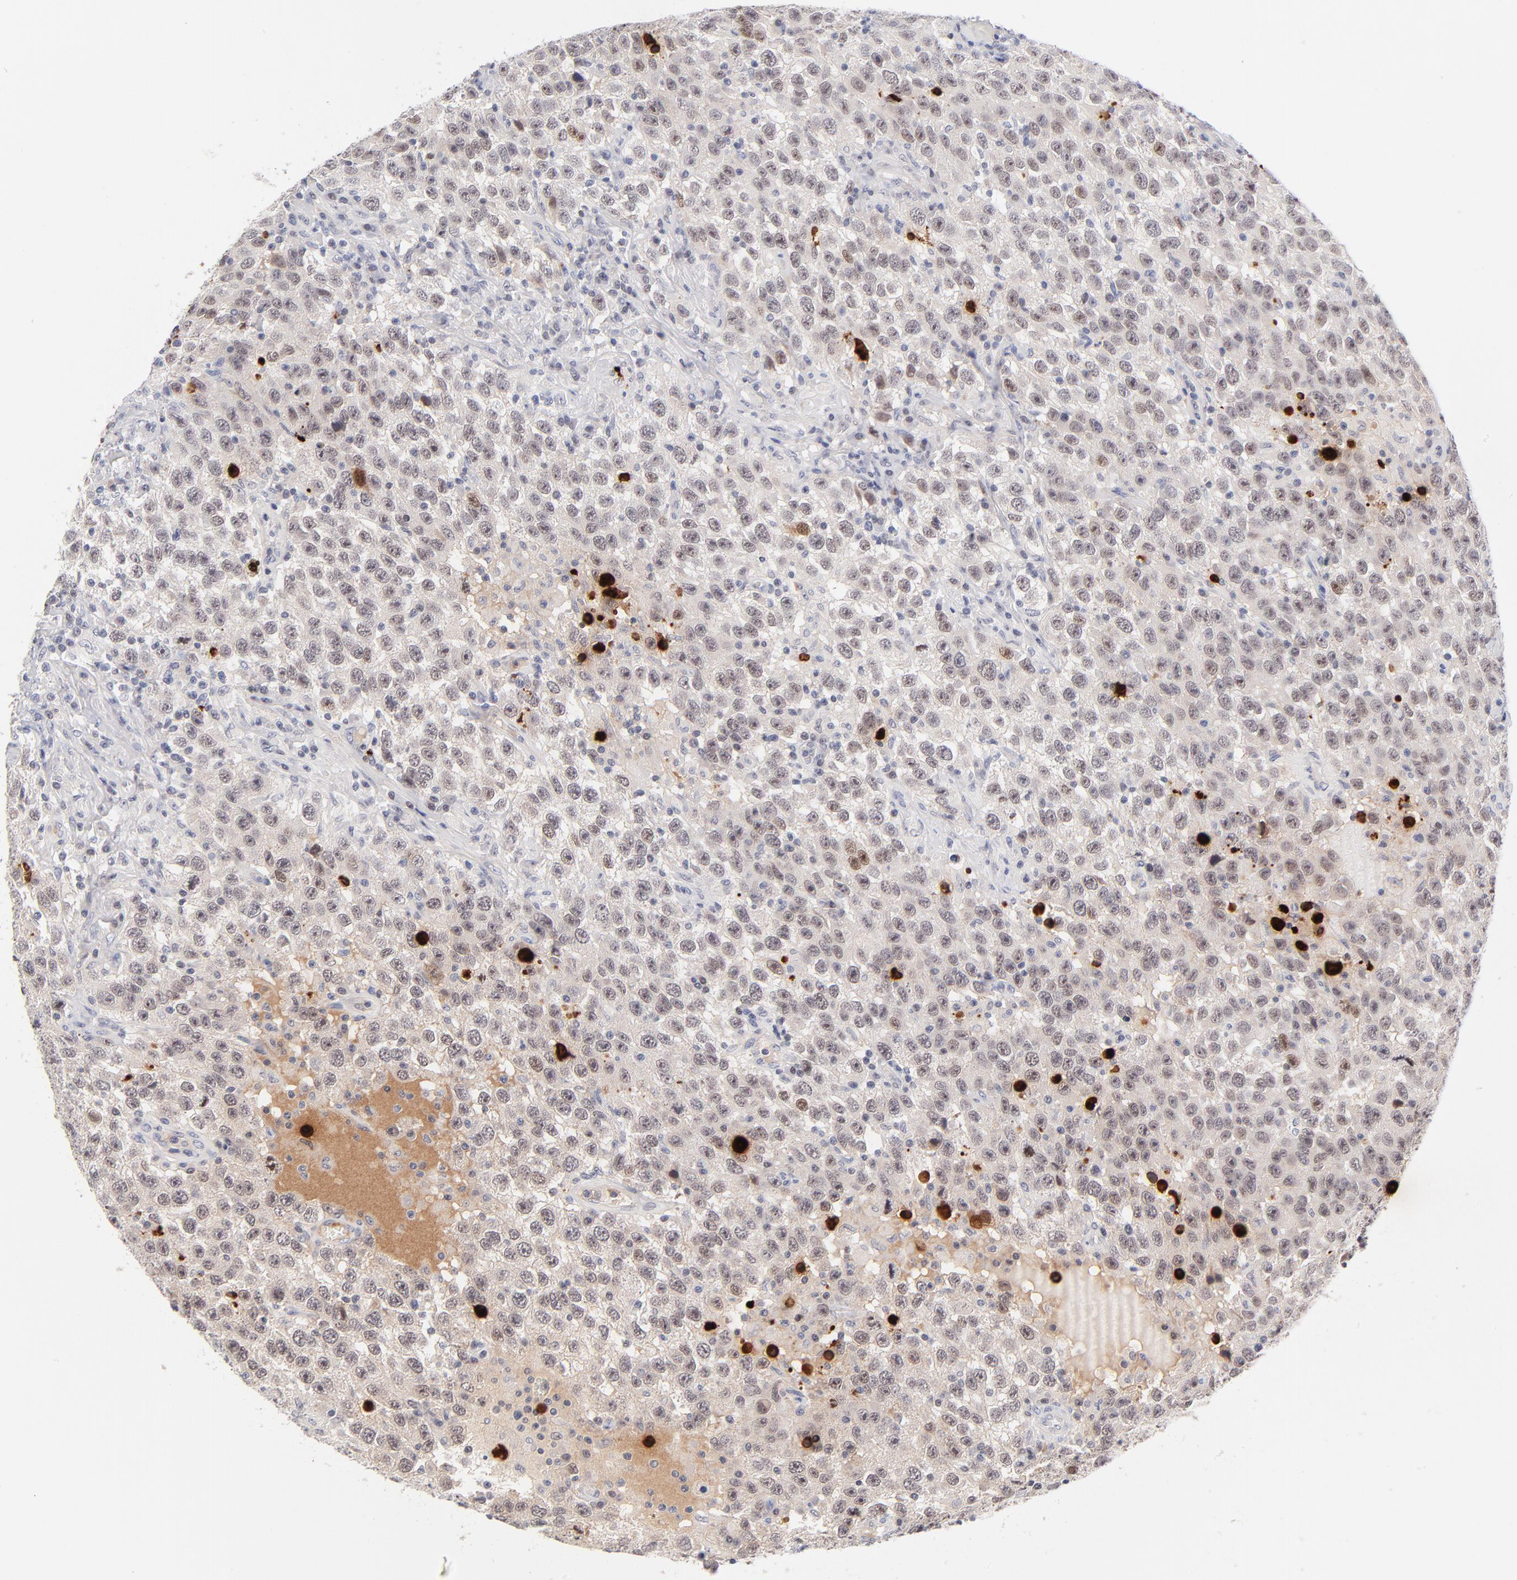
{"staining": {"intensity": "moderate", "quantity": "<25%", "location": "nuclear"}, "tissue": "testis cancer", "cell_type": "Tumor cells", "image_type": "cancer", "snomed": [{"axis": "morphology", "description": "Seminoma, NOS"}, {"axis": "topography", "description": "Testis"}], "caption": "Protein staining of testis cancer (seminoma) tissue shows moderate nuclear positivity in approximately <25% of tumor cells.", "gene": "PARP1", "patient": {"sex": "male", "age": 41}}